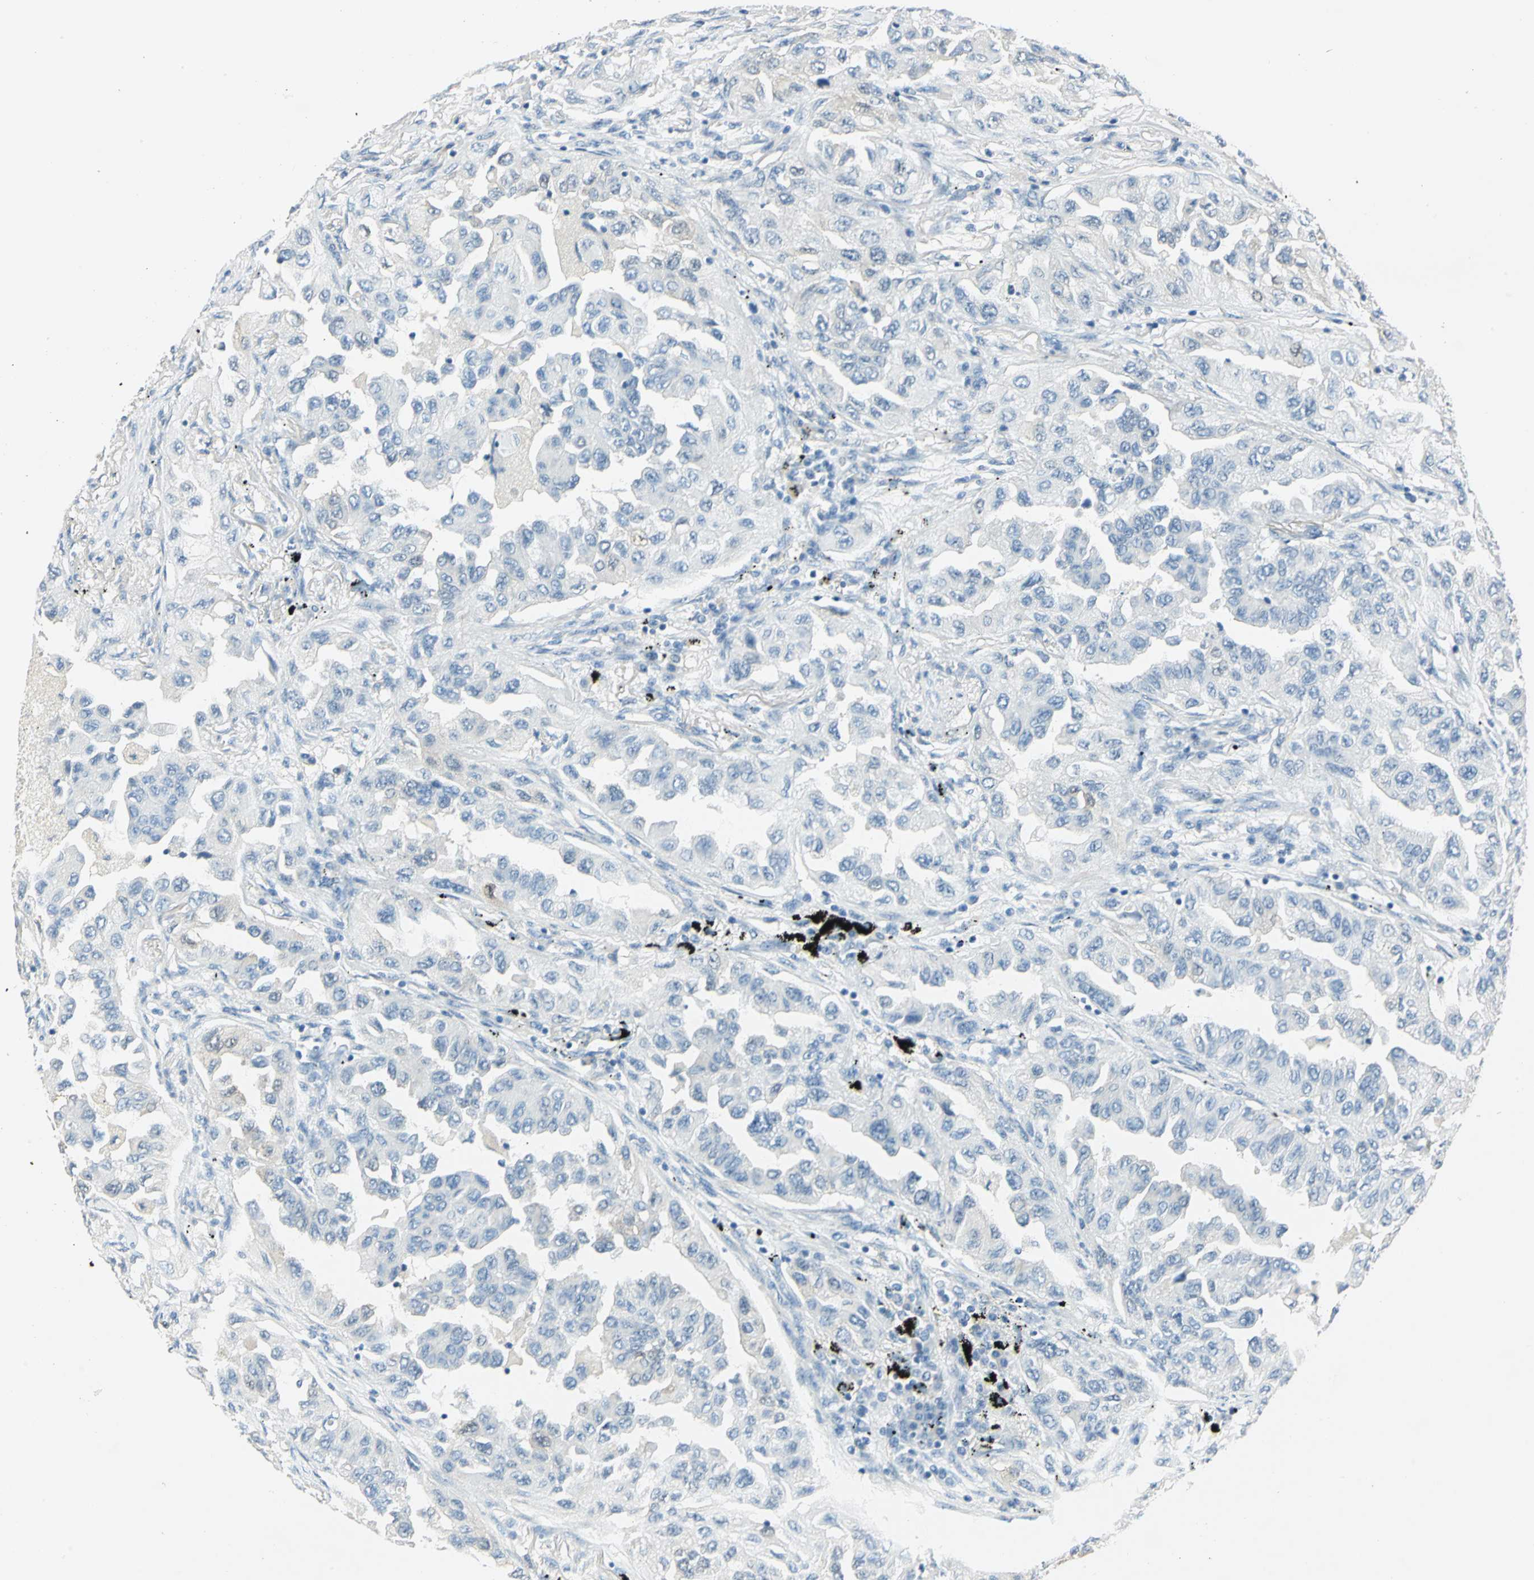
{"staining": {"intensity": "negative", "quantity": "none", "location": "none"}, "tissue": "lung cancer", "cell_type": "Tumor cells", "image_type": "cancer", "snomed": [{"axis": "morphology", "description": "Adenocarcinoma, NOS"}, {"axis": "topography", "description": "Lung"}], "caption": "Micrograph shows no protein positivity in tumor cells of lung cancer (adenocarcinoma) tissue.", "gene": "UCHL1", "patient": {"sex": "female", "age": 65}}